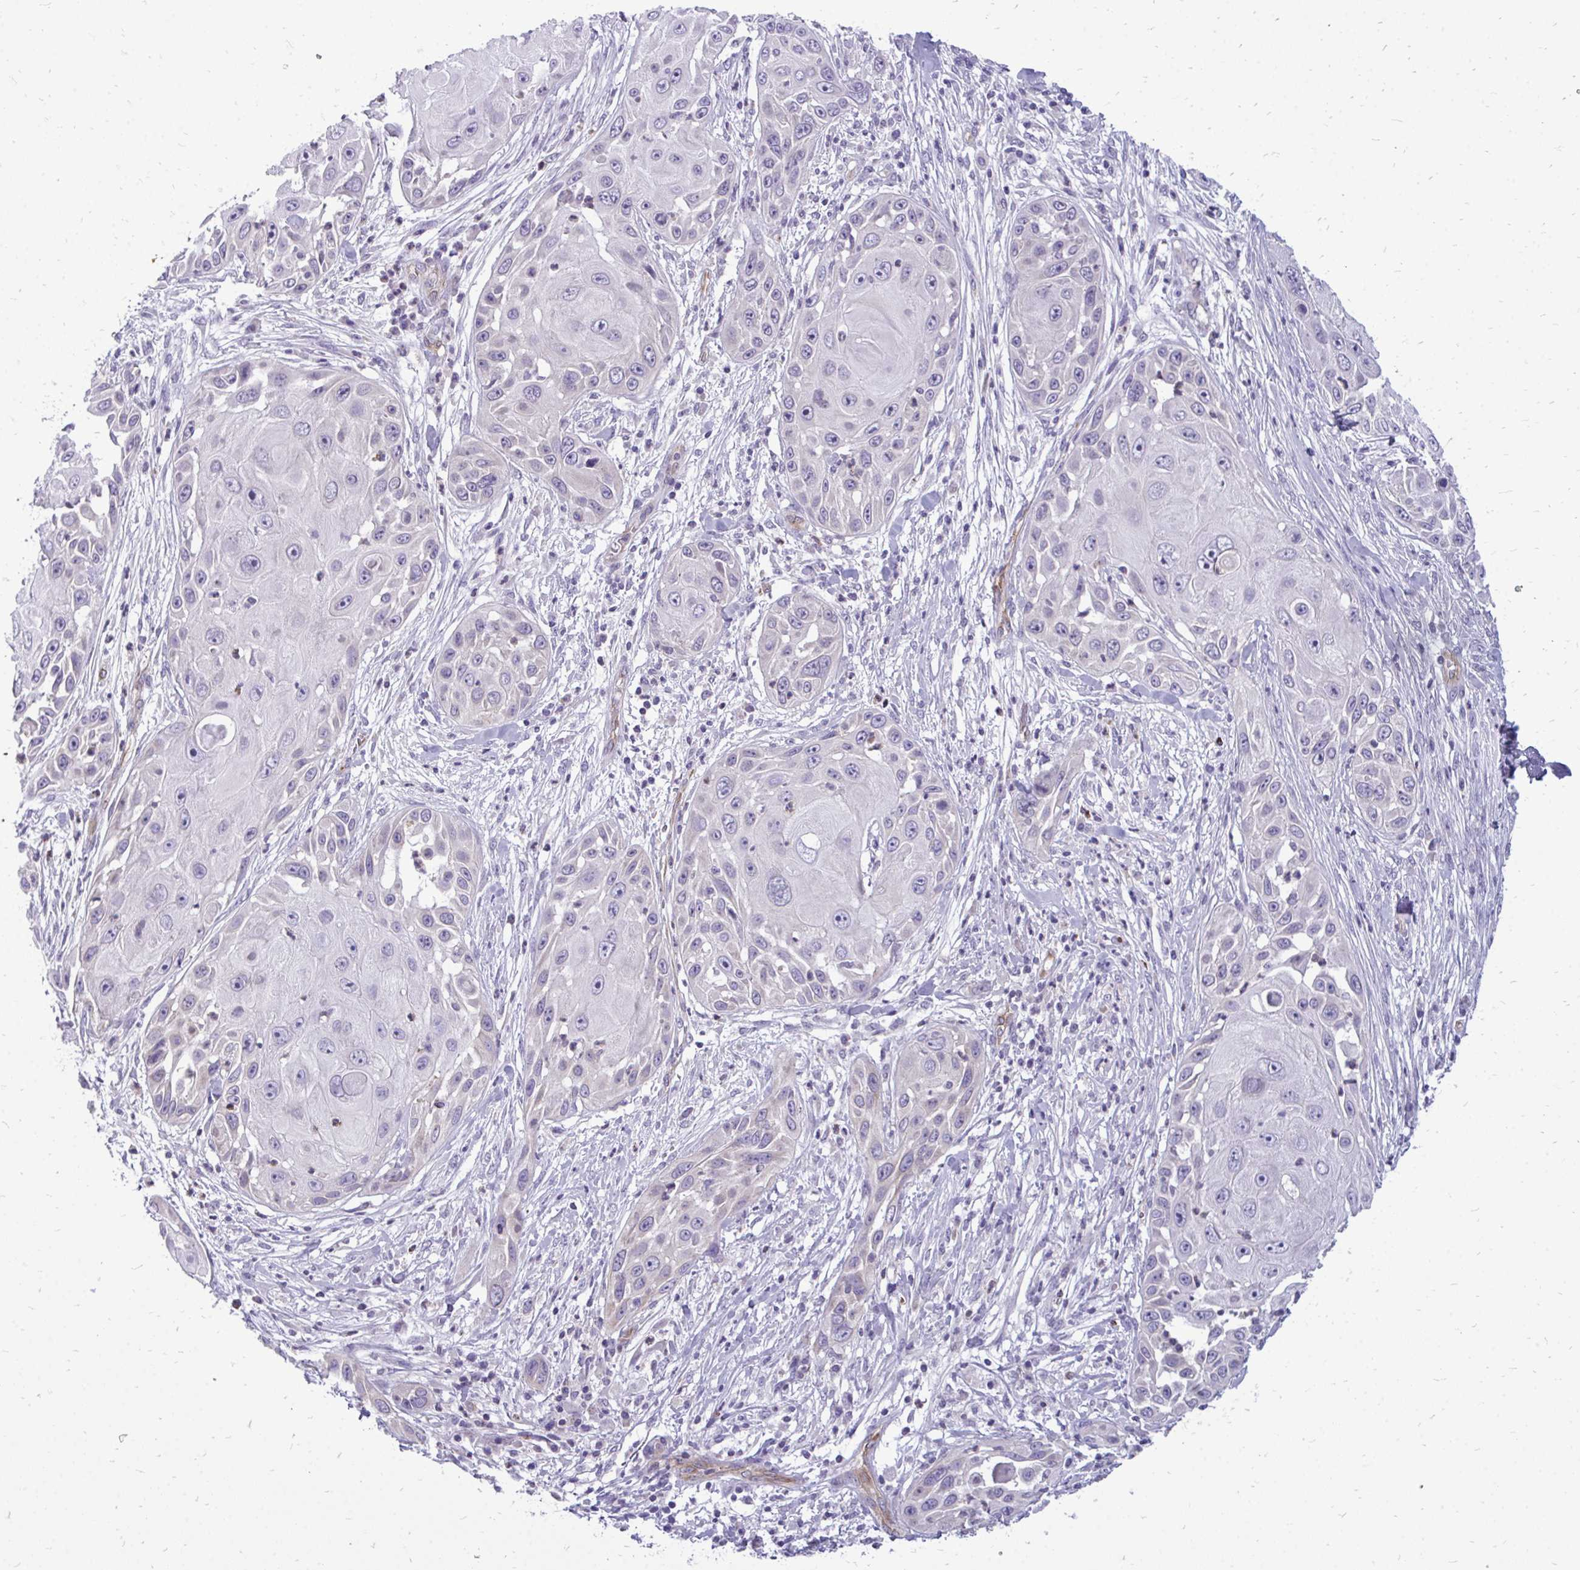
{"staining": {"intensity": "negative", "quantity": "none", "location": "none"}, "tissue": "skin cancer", "cell_type": "Tumor cells", "image_type": "cancer", "snomed": [{"axis": "morphology", "description": "Squamous cell carcinoma, NOS"}, {"axis": "topography", "description": "Skin"}], "caption": "This is an IHC photomicrograph of skin cancer (squamous cell carcinoma). There is no positivity in tumor cells.", "gene": "ACSL5", "patient": {"sex": "female", "age": 44}}